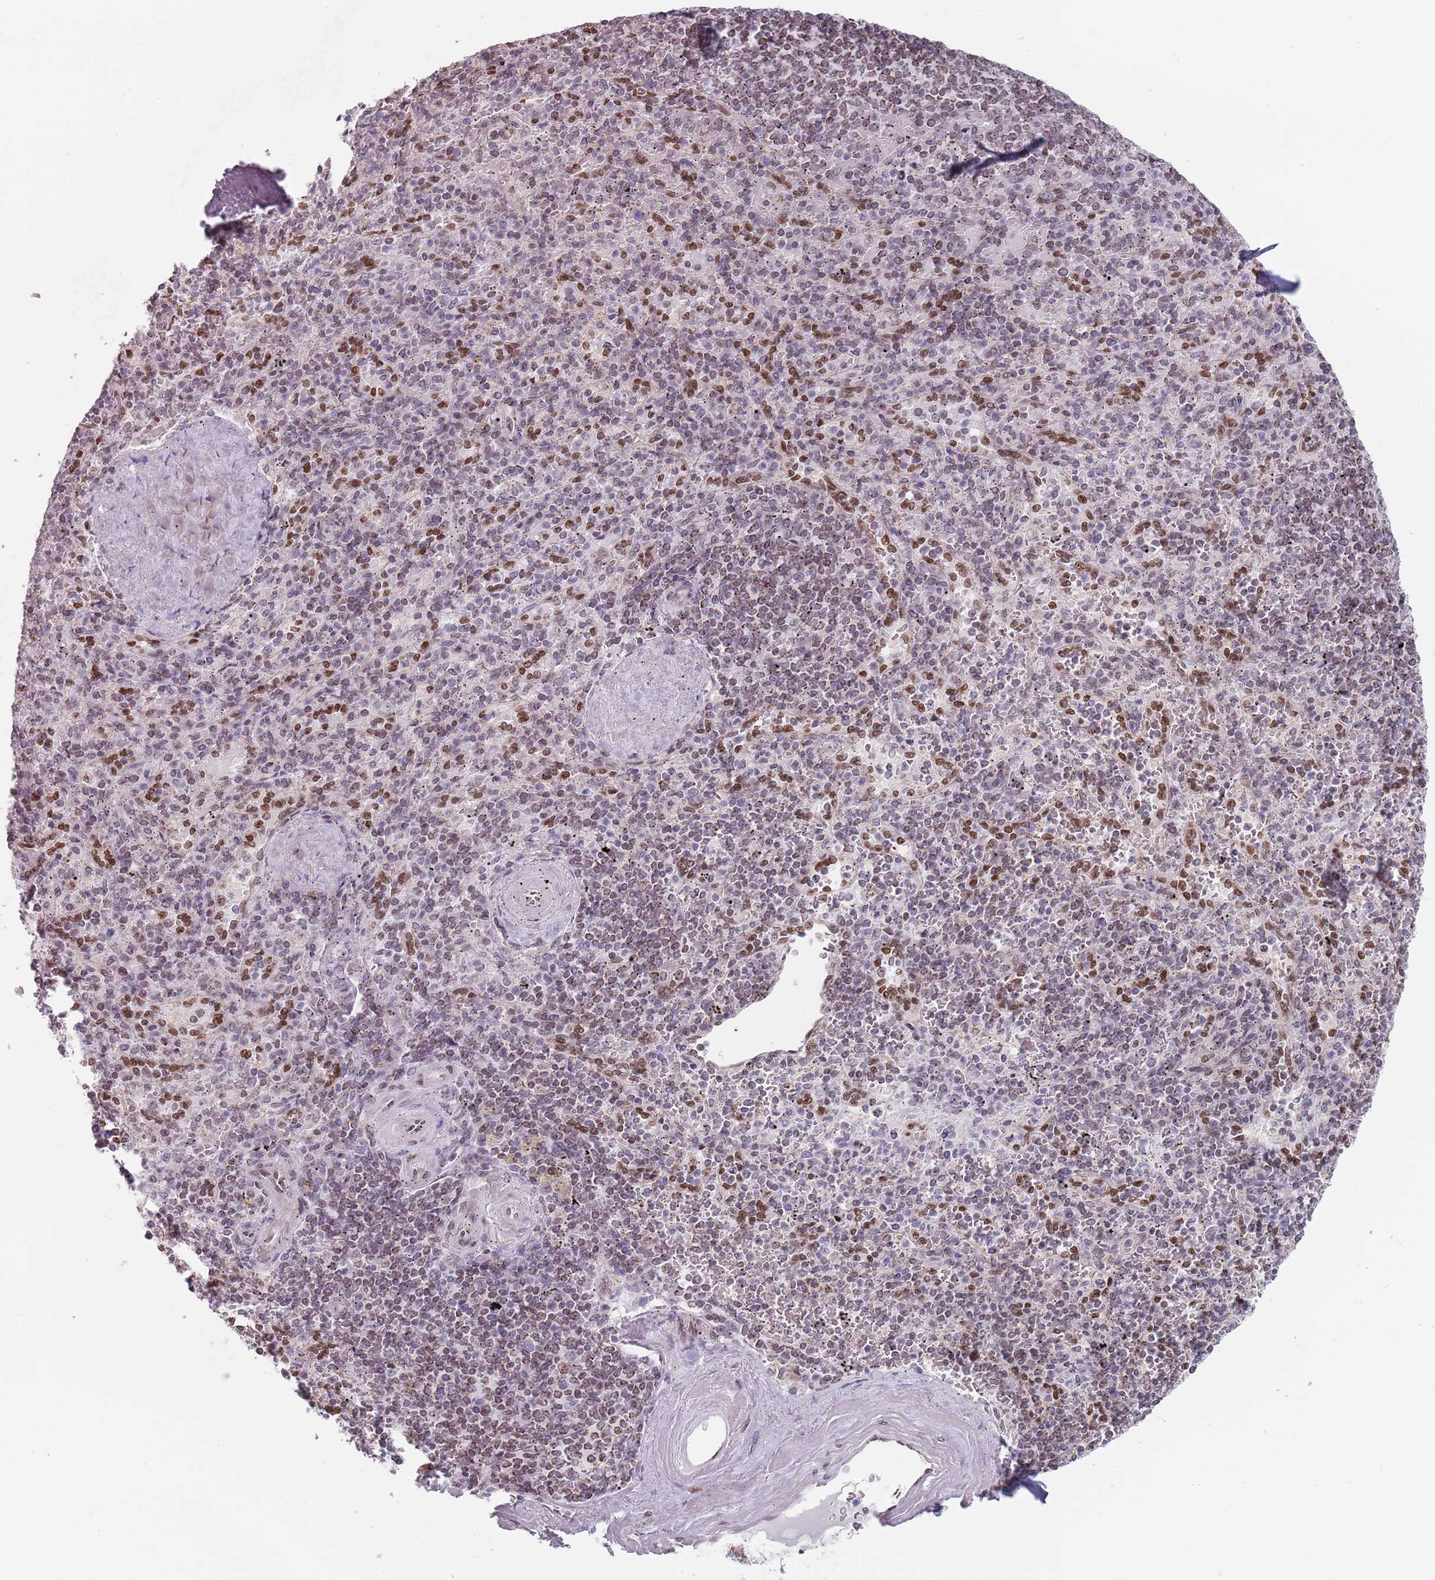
{"staining": {"intensity": "weak", "quantity": "25%-75%", "location": "nuclear"}, "tissue": "spleen", "cell_type": "Cells in red pulp", "image_type": "normal", "snomed": [{"axis": "morphology", "description": "Normal tissue, NOS"}, {"axis": "topography", "description": "Spleen"}], "caption": "Spleen was stained to show a protein in brown. There is low levels of weak nuclear expression in approximately 25%-75% of cells in red pulp.", "gene": "MFSD12", "patient": {"sex": "male", "age": 82}}